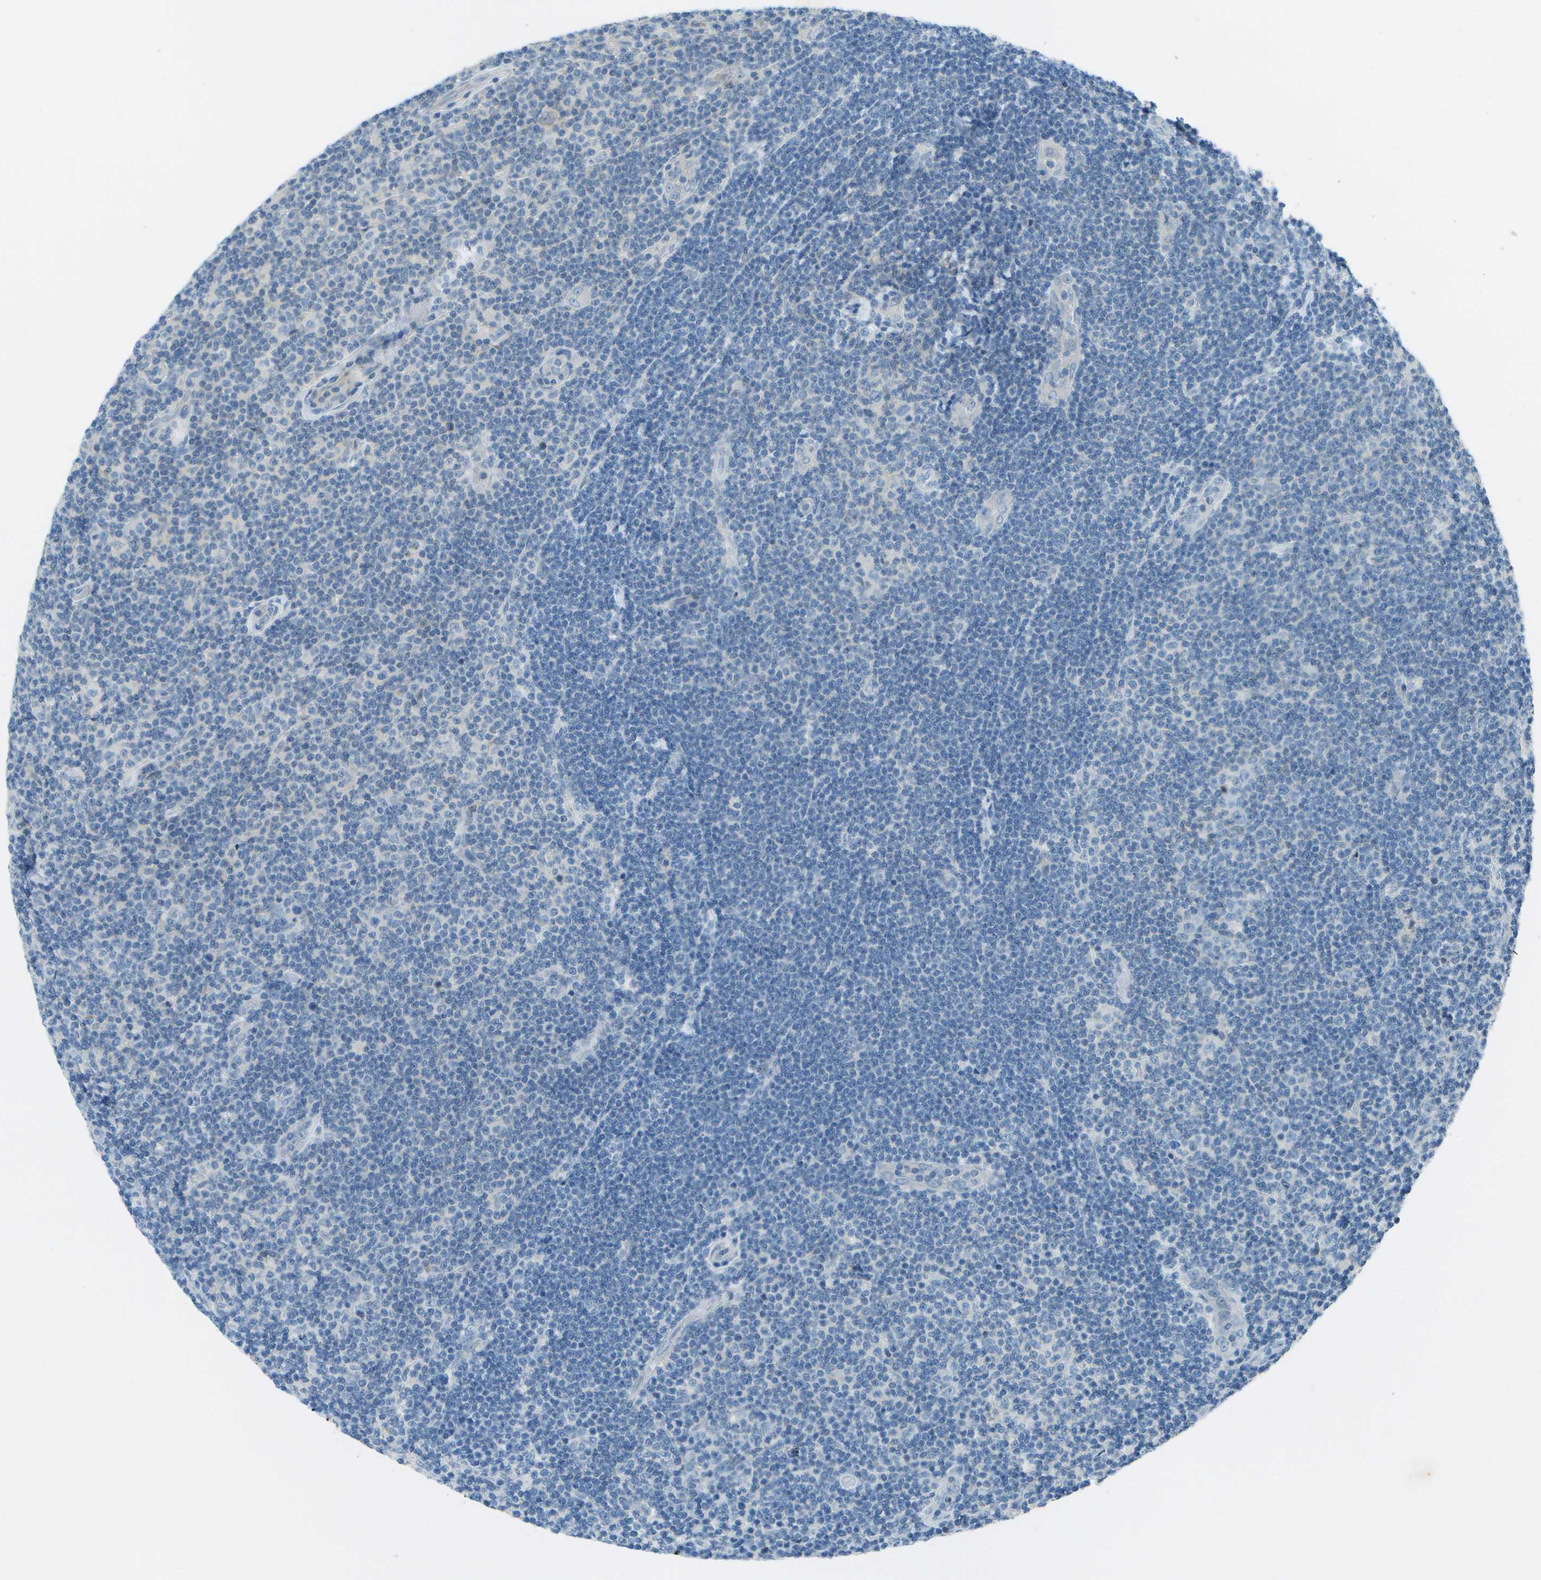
{"staining": {"intensity": "negative", "quantity": "none", "location": "none"}, "tissue": "lymphoma", "cell_type": "Tumor cells", "image_type": "cancer", "snomed": [{"axis": "morphology", "description": "Malignant lymphoma, non-Hodgkin's type, Low grade"}, {"axis": "topography", "description": "Lymph node"}], "caption": "High magnification brightfield microscopy of lymphoma stained with DAB (3,3'-diaminobenzidine) (brown) and counterstained with hematoxylin (blue): tumor cells show no significant staining. (DAB (3,3'-diaminobenzidine) immunohistochemistry with hematoxylin counter stain).", "gene": "LRRC66", "patient": {"sex": "male", "age": 83}}